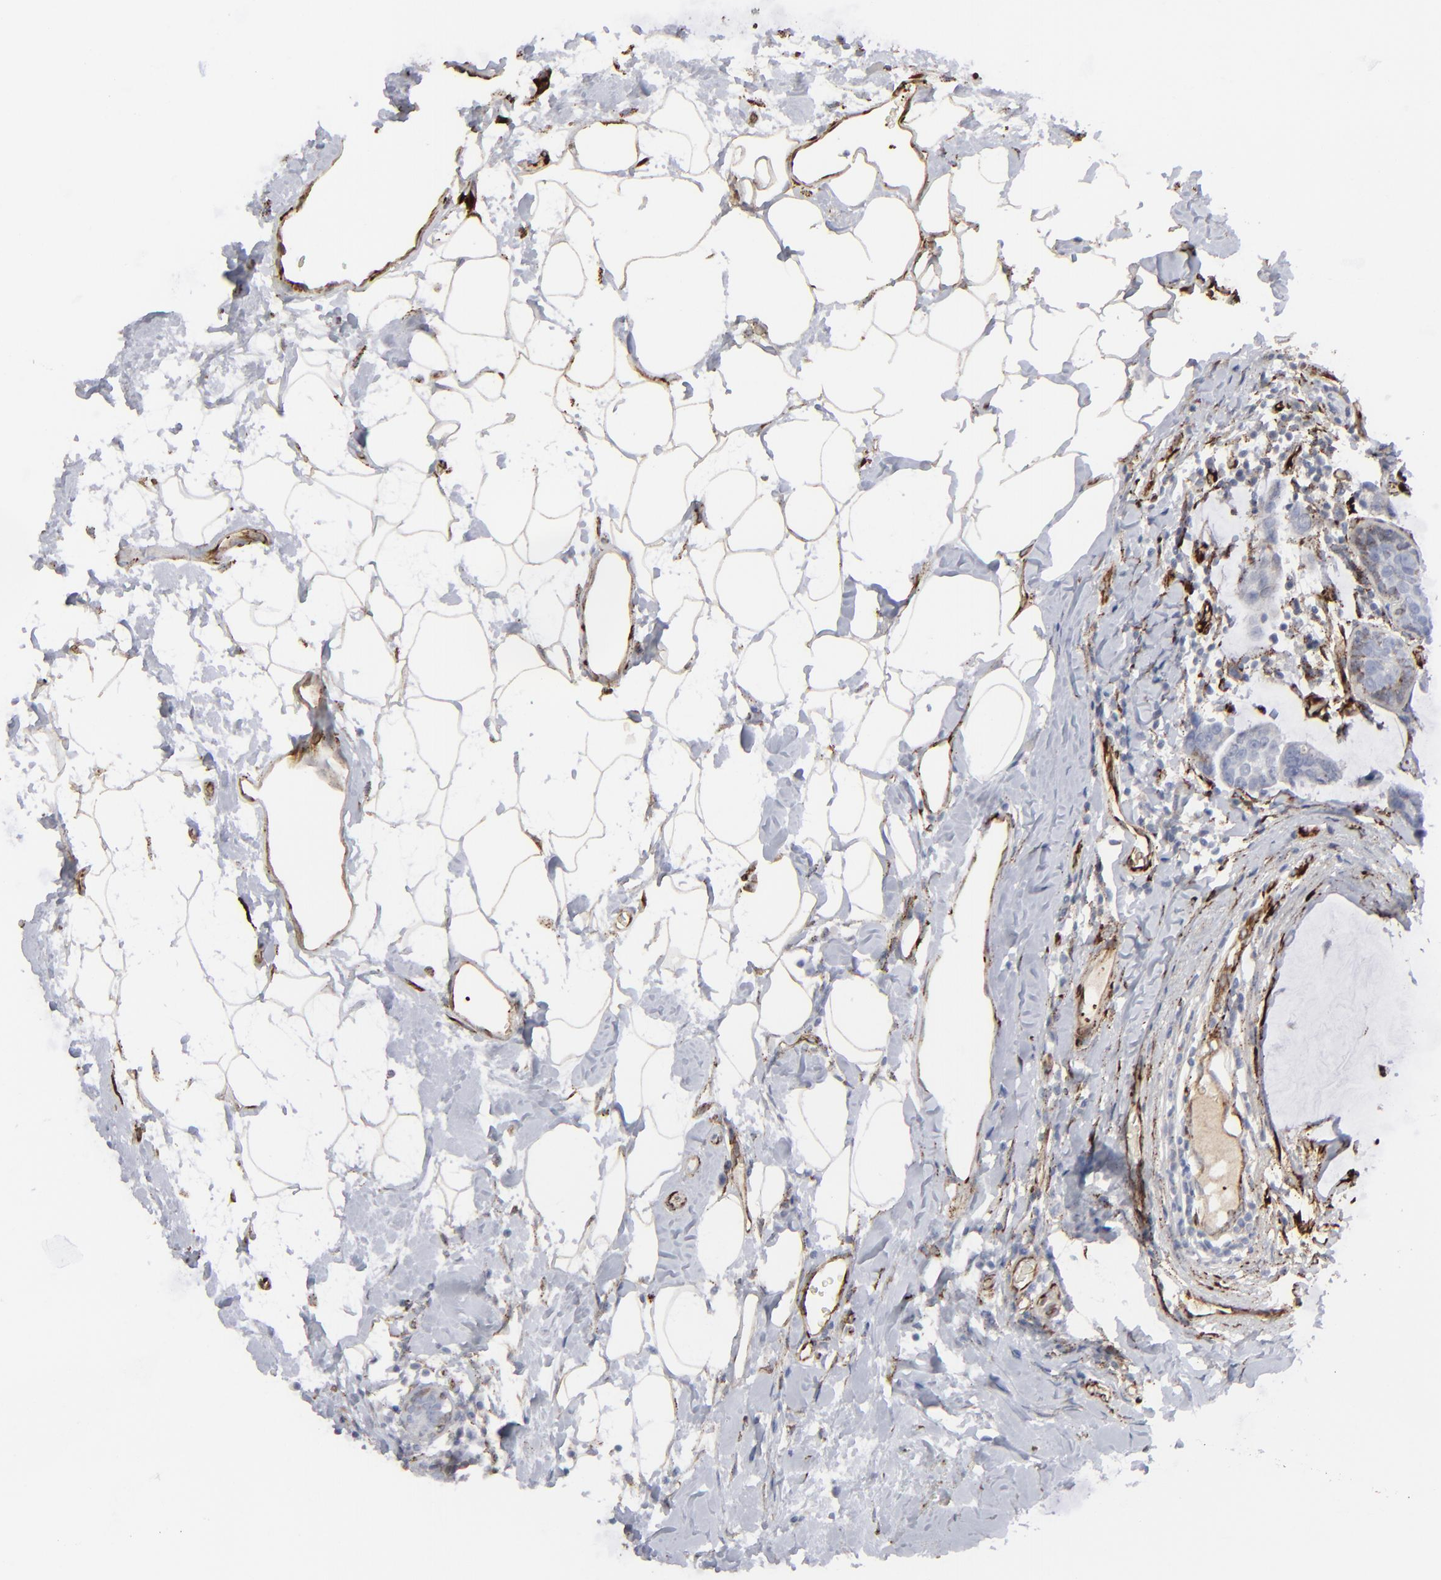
{"staining": {"intensity": "negative", "quantity": "none", "location": "none"}, "tissue": "breast cancer", "cell_type": "Tumor cells", "image_type": "cancer", "snomed": [{"axis": "morphology", "description": "Normal tissue, NOS"}, {"axis": "morphology", "description": "Duct carcinoma"}, {"axis": "topography", "description": "Breast"}], "caption": "Immunohistochemistry (IHC) micrograph of infiltrating ductal carcinoma (breast) stained for a protein (brown), which exhibits no positivity in tumor cells. The staining was performed using DAB to visualize the protein expression in brown, while the nuclei were stained in blue with hematoxylin (Magnification: 20x).", "gene": "SPARC", "patient": {"sex": "female", "age": 50}}